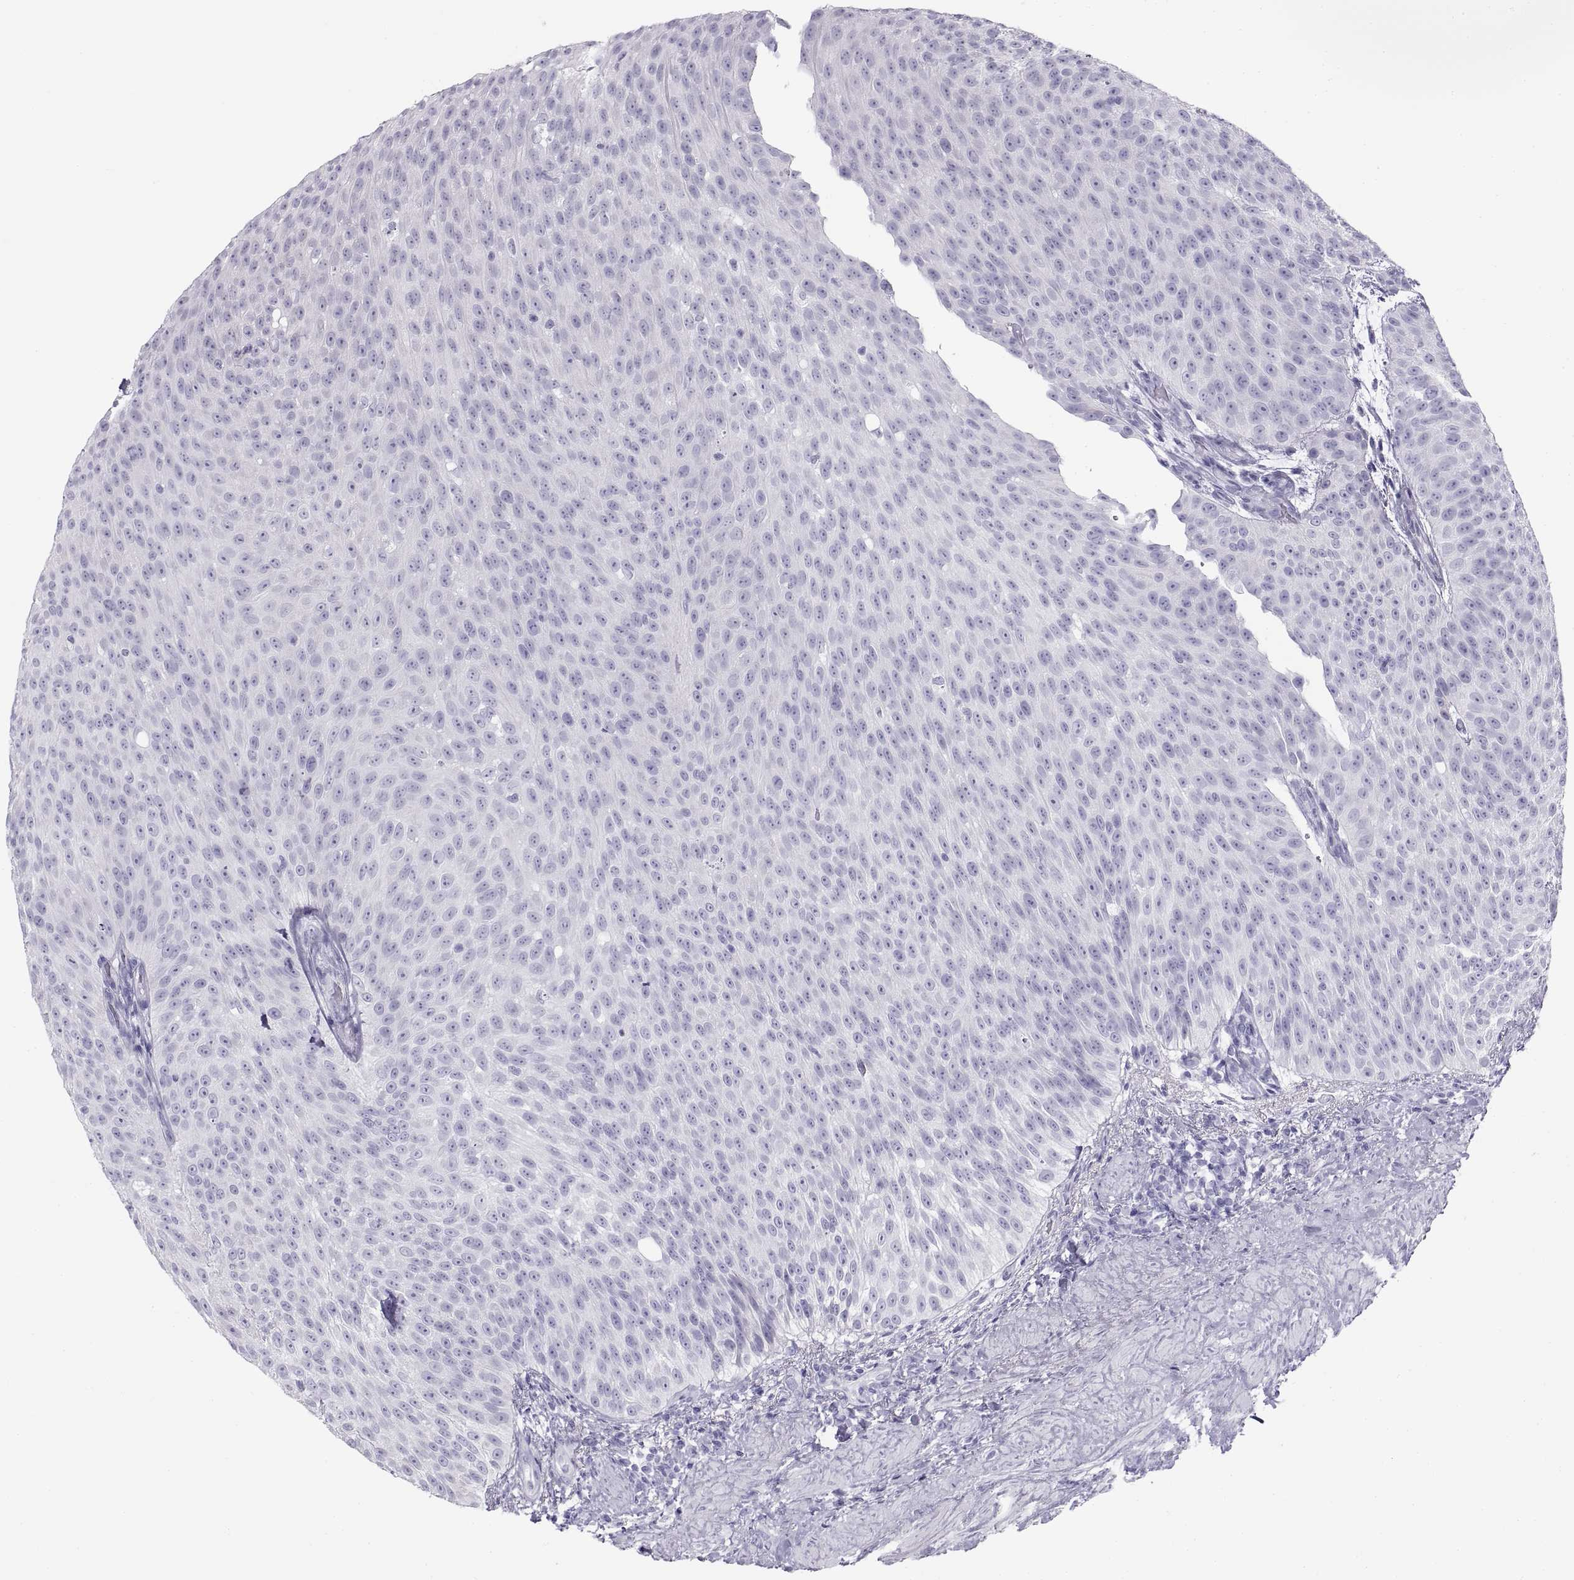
{"staining": {"intensity": "negative", "quantity": "none", "location": "none"}, "tissue": "urothelial cancer", "cell_type": "Tumor cells", "image_type": "cancer", "snomed": [{"axis": "morphology", "description": "Urothelial carcinoma, Low grade"}, {"axis": "topography", "description": "Urinary bladder"}], "caption": "Urothelial cancer was stained to show a protein in brown. There is no significant positivity in tumor cells.", "gene": "SEMG1", "patient": {"sex": "male", "age": 78}}